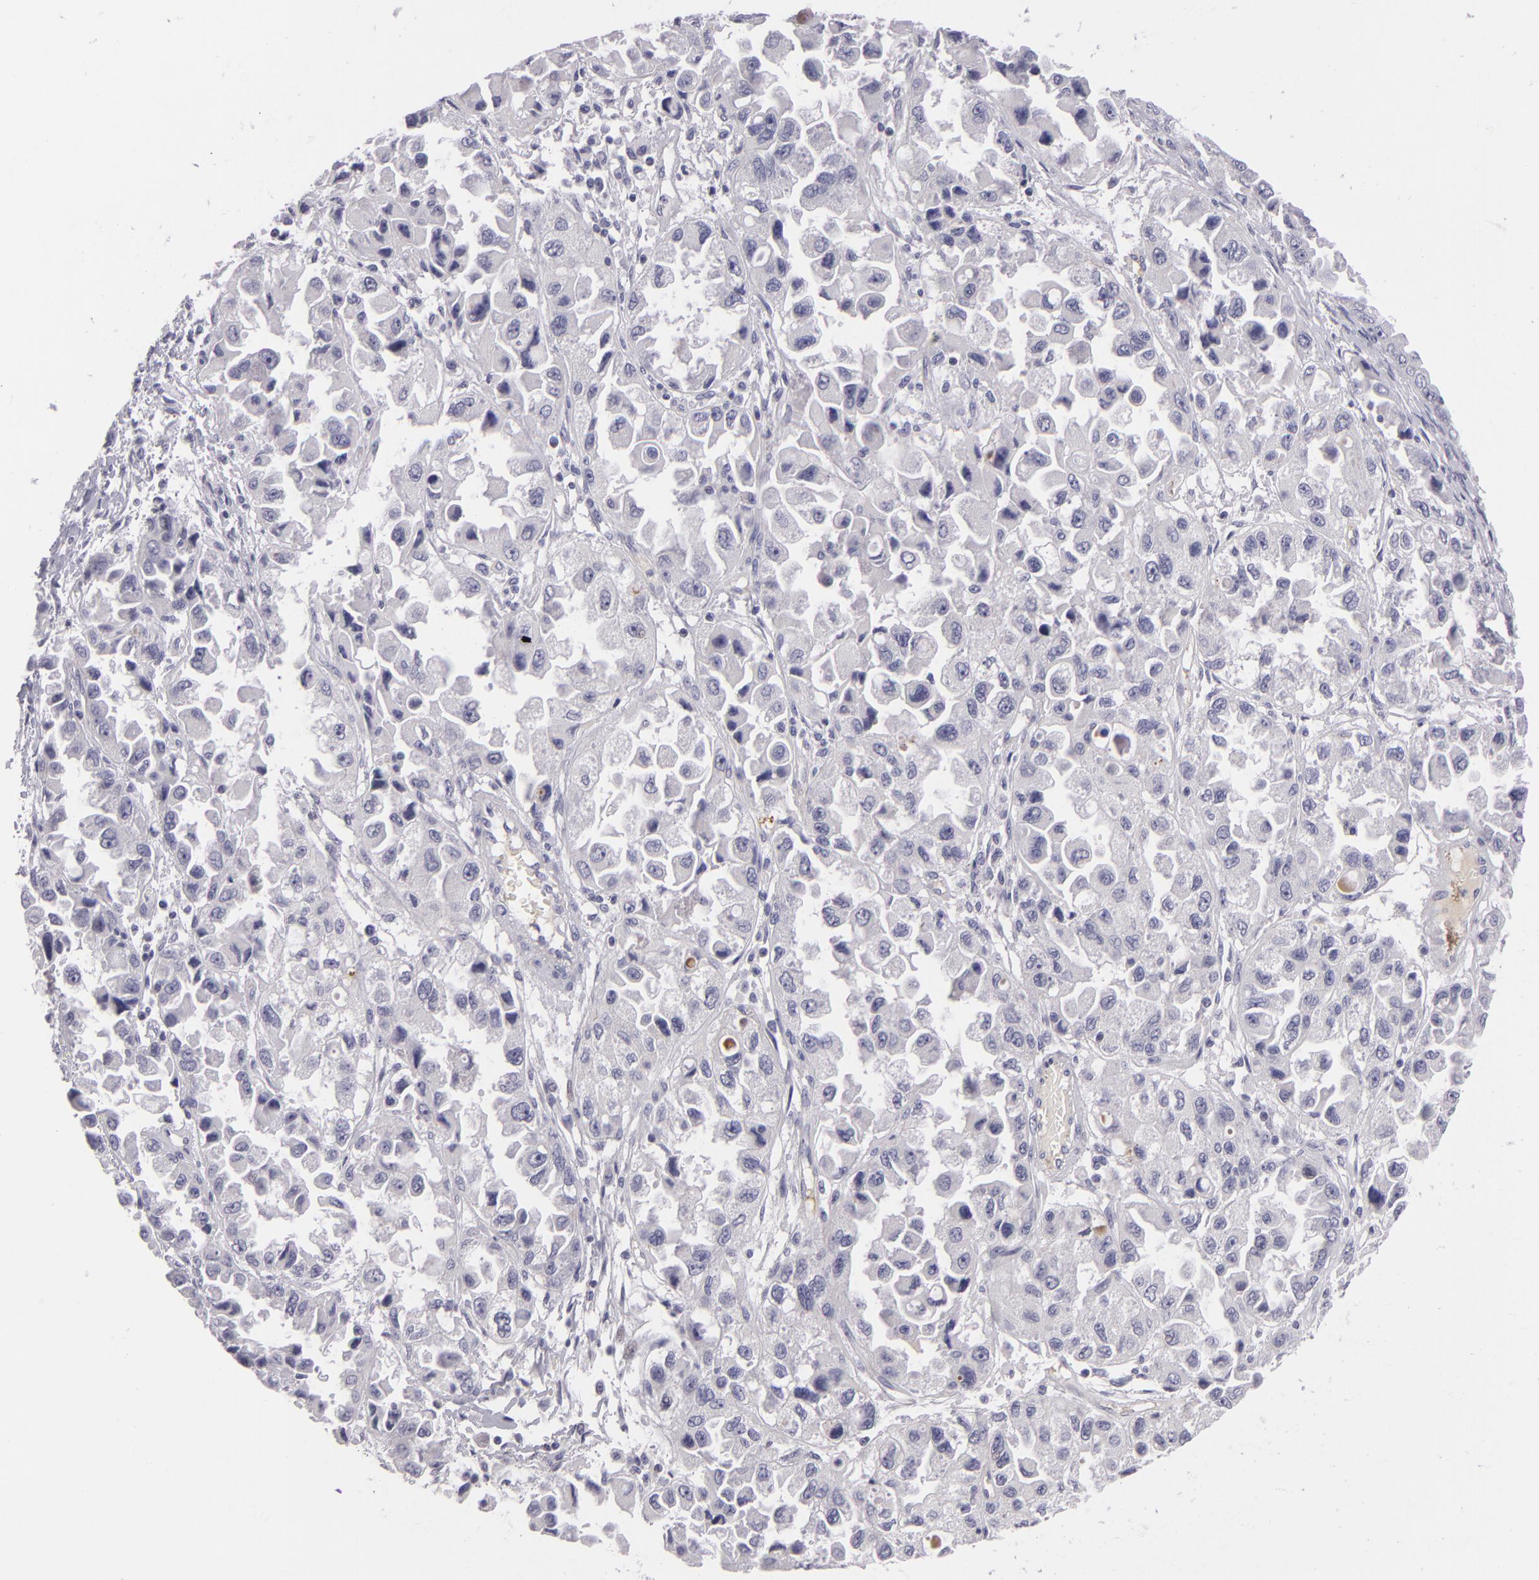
{"staining": {"intensity": "negative", "quantity": "none", "location": "none"}, "tissue": "ovarian cancer", "cell_type": "Tumor cells", "image_type": "cancer", "snomed": [{"axis": "morphology", "description": "Cystadenocarcinoma, serous, NOS"}, {"axis": "topography", "description": "Ovary"}], "caption": "DAB (3,3'-diaminobenzidine) immunohistochemical staining of ovarian cancer exhibits no significant staining in tumor cells.", "gene": "CTNNB1", "patient": {"sex": "female", "age": 84}}